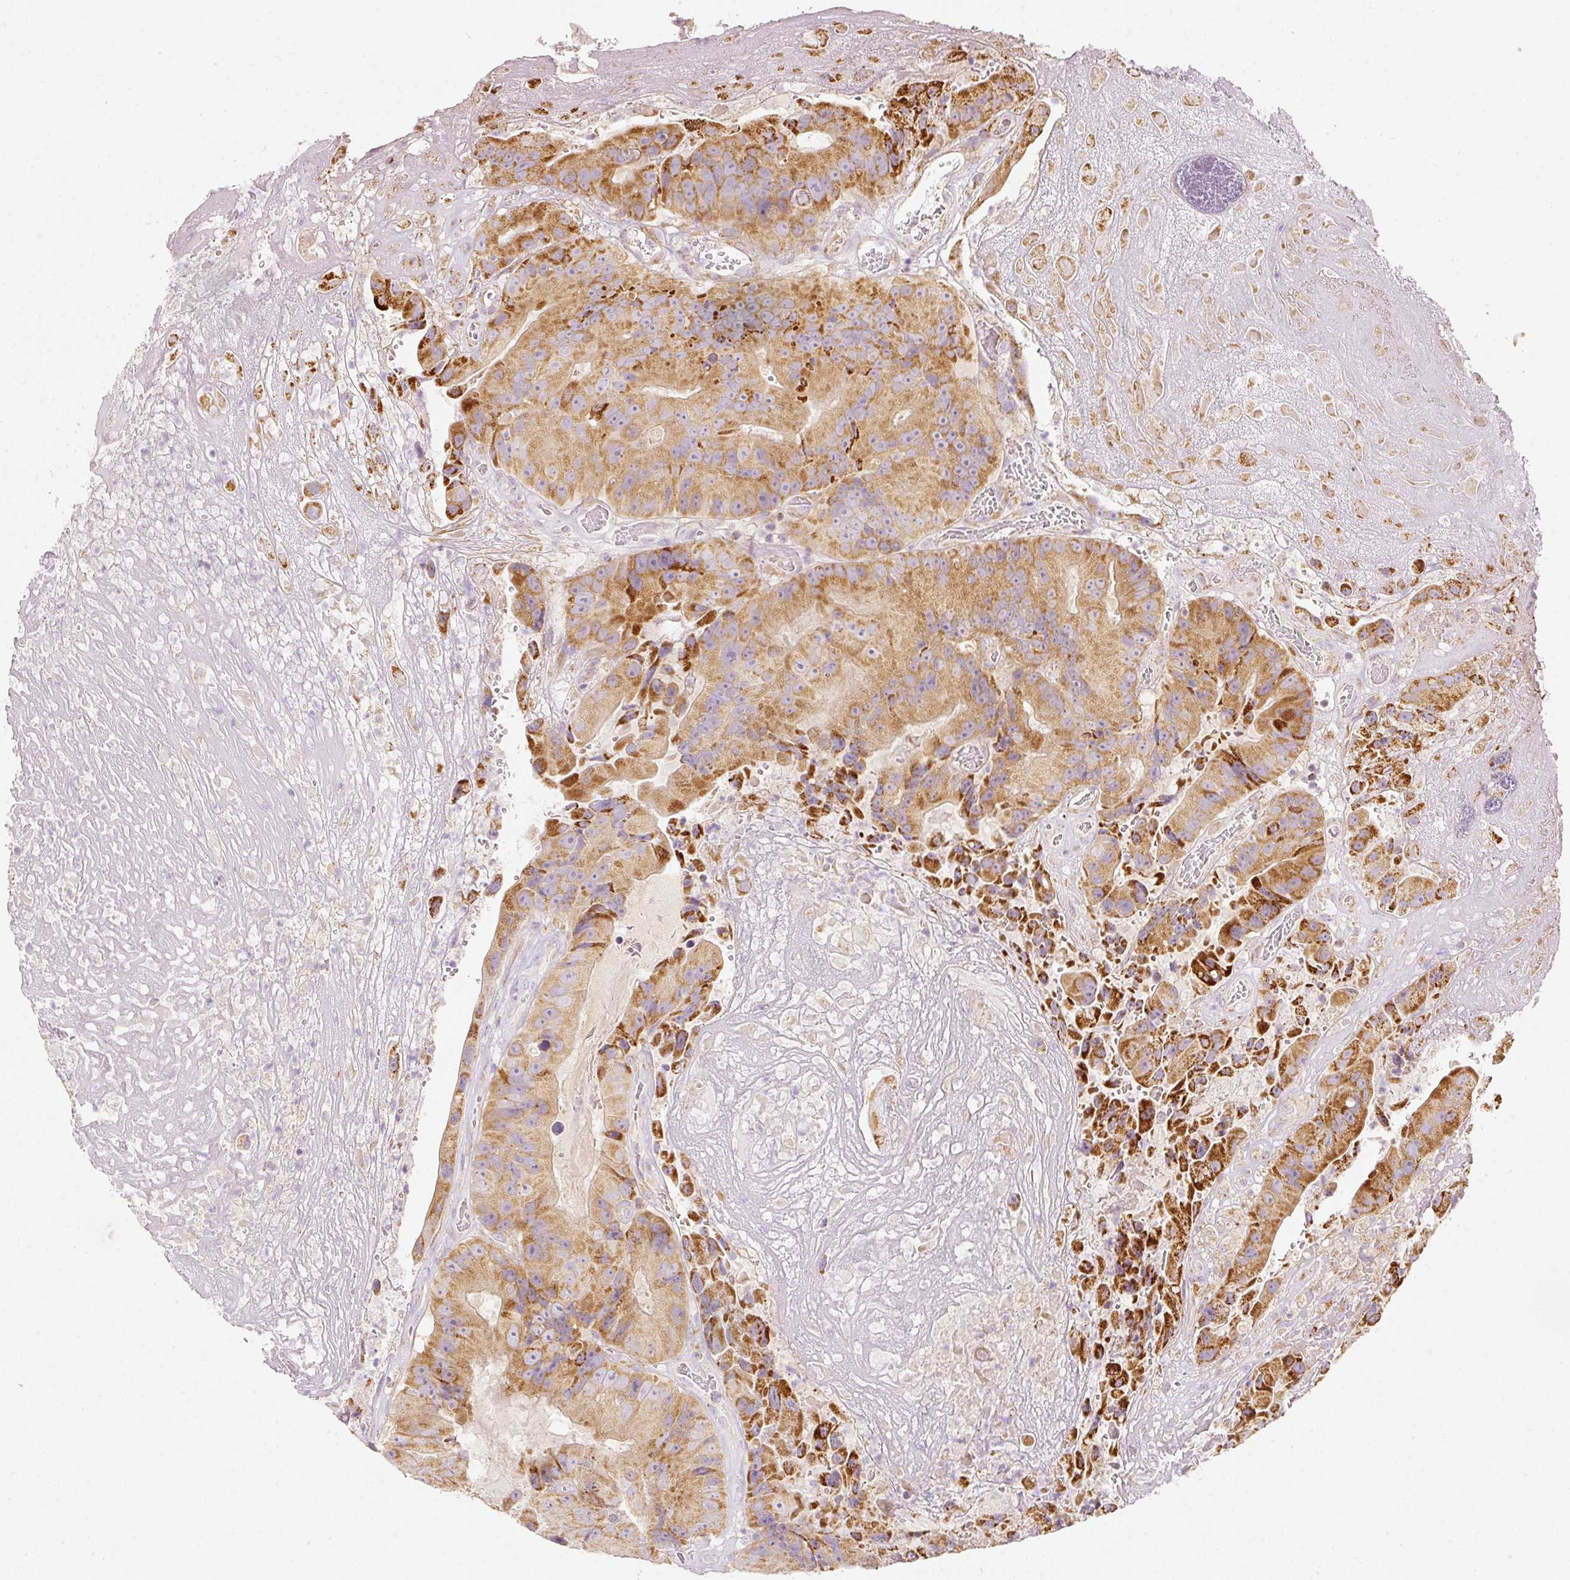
{"staining": {"intensity": "strong", "quantity": ">75%", "location": "cytoplasmic/membranous"}, "tissue": "colorectal cancer", "cell_type": "Tumor cells", "image_type": "cancer", "snomed": [{"axis": "morphology", "description": "Adenocarcinoma, NOS"}, {"axis": "topography", "description": "Colon"}], "caption": "About >75% of tumor cells in adenocarcinoma (colorectal) exhibit strong cytoplasmic/membranous protein positivity as visualized by brown immunohistochemical staining.", "gene": "MTHFD2", "patient": {"sex": "female", "age": 86}}